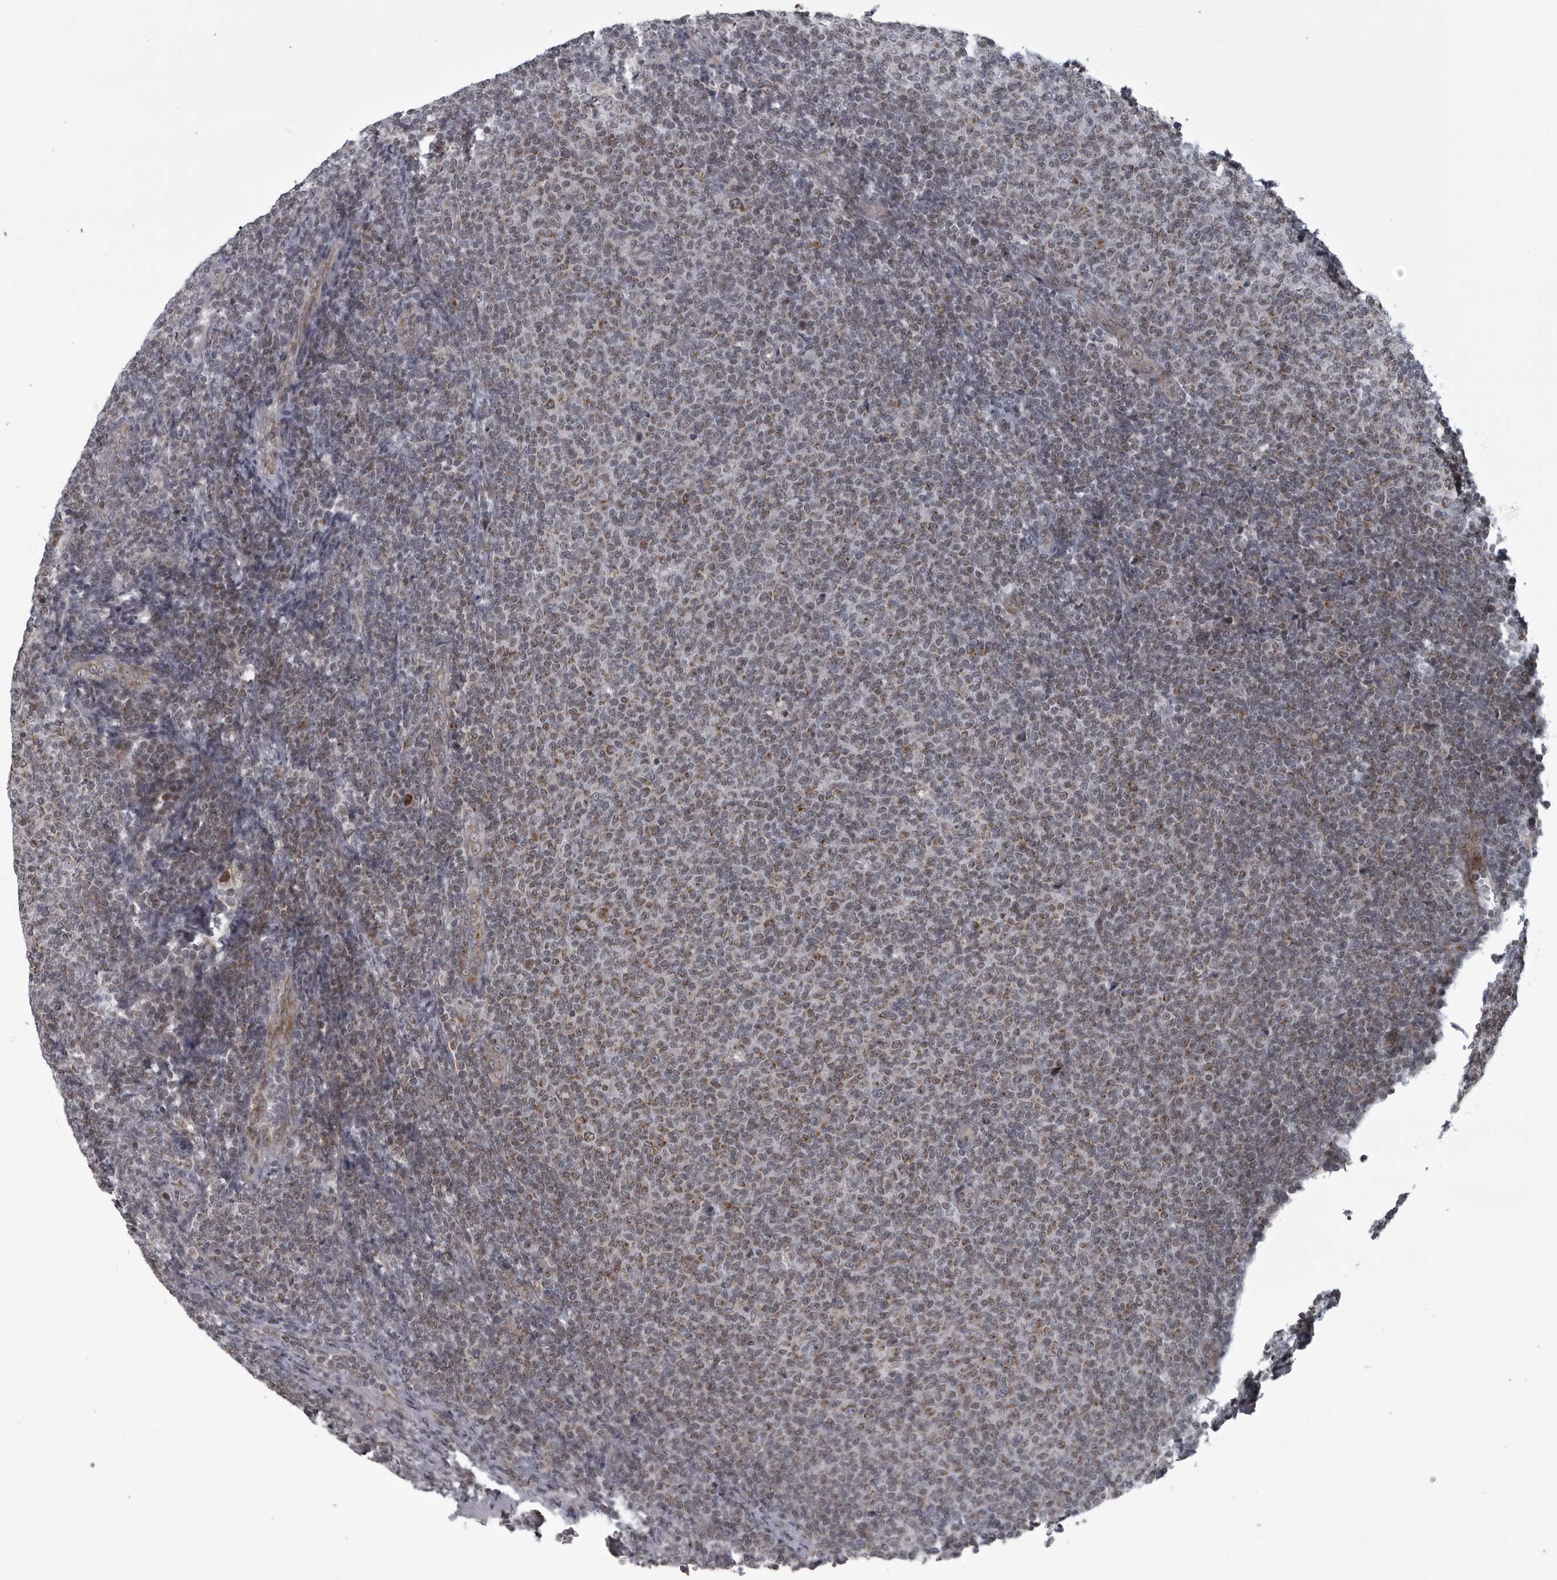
{"staining": {"intensity": "weak", "quantity": ">75%", "location": "cytoplasmic/membranous"}, "tissue": "lymphoma", "cell_type": "Tumor cells", "image_type": "cancer", "snomed": [{"axis": "morphology", "description": "Malignant lymphoma, non-Hodgkin's type, Low grade"}, {"axis": "topography", "description": "Lymph node"}], "caption": "Lymphoma stained with a protein marker demonstrates weak staining in tumor cells.", "gene": "RTCA", "patient": {"sex": "male", "age": 66}}